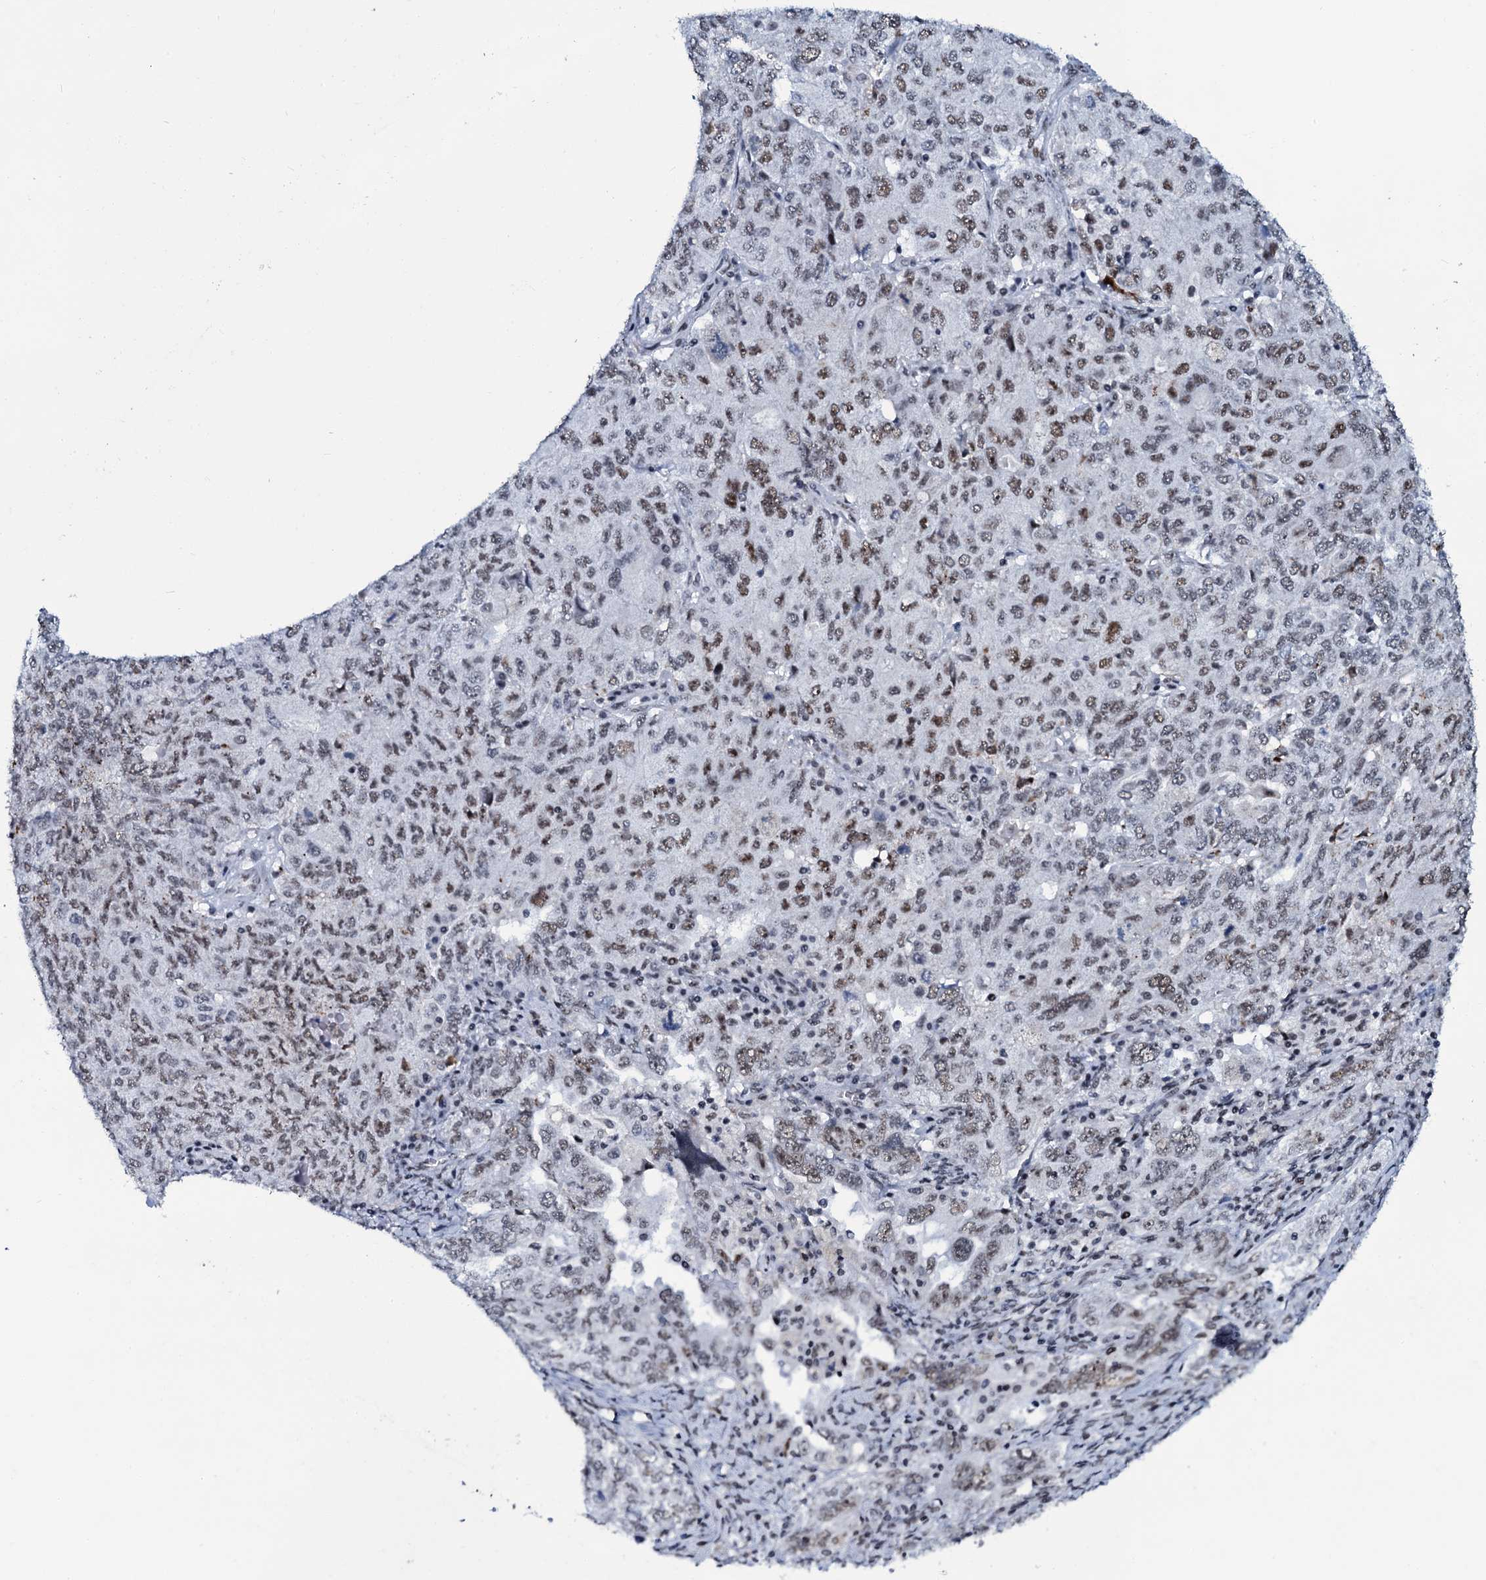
{"staining": {"intensity": "moderate", "quantity": "<25%", "location": "nuclear"}, "tissue": "ovarian cancer", "cell_type": "Tumor cells", "image_type": "cancer", "snomed": [{"axis": "morphology", "description": "Carcinoma, endometroid"}, {"axis": "topography", "description": "Ovary"}], "caption": "Ovarian endometroid carcinoma tissue demonstrates moderate nuclear staining in about <25% of tumor cells, visualized by immunohistochemistry.", "gene": "ZMIZ2", "patient": {"sex": "female", "age": 62}}